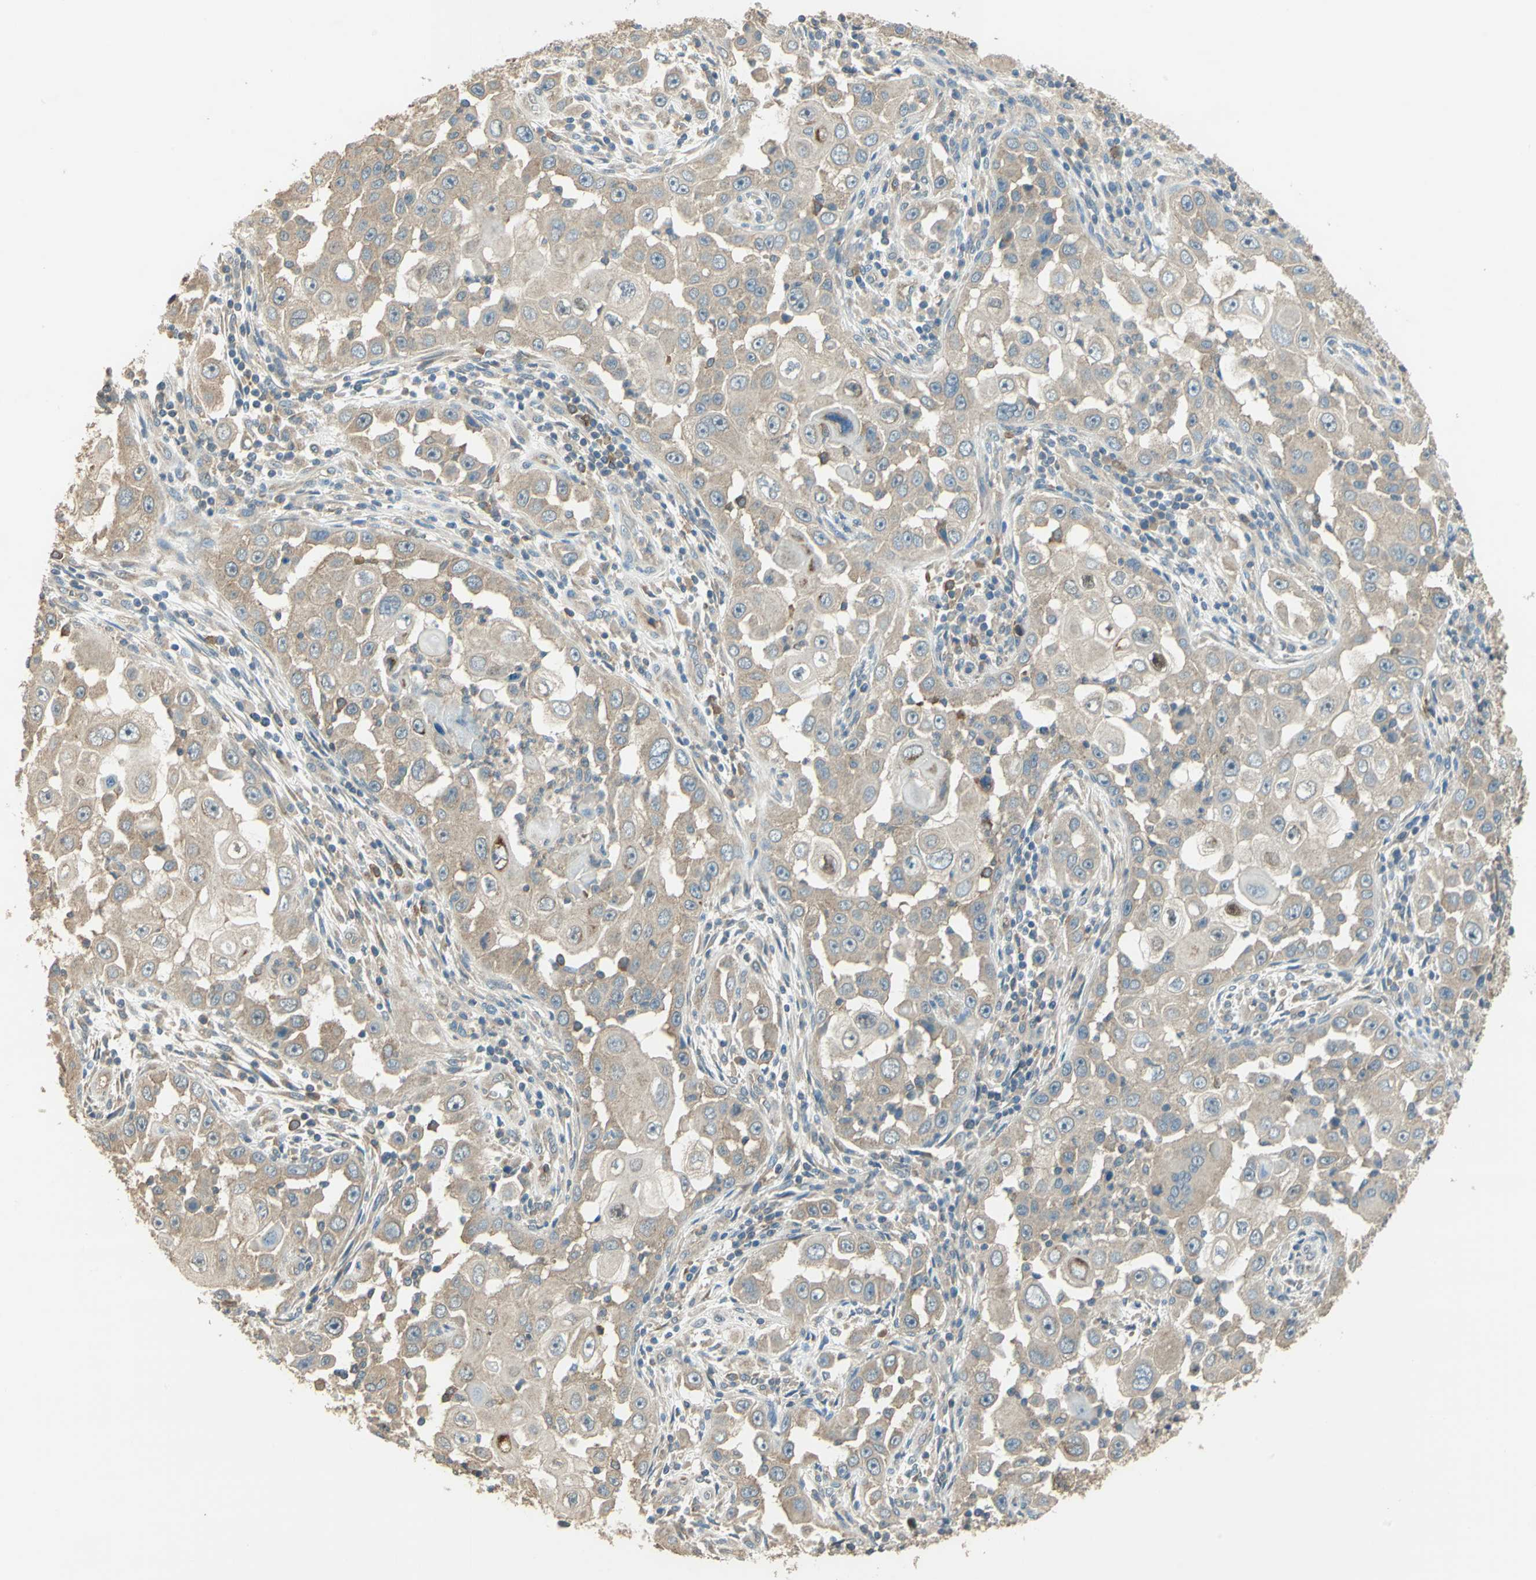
{"staining": {"intensity": "moderate", "quantity": ">75%", "location": "cytoplasmic/membranous"}, "tissue": "head and neck cancer", "cell_type": "Tumor cells", "image_type": "cancer", "snomed": [{"axis": "morphology", "description": "Carcinoma, NOS"}, {"axis": "topography", "description": "Head-Neck"}], "caption": "Brown immunohistochemical staining in human carcinoma (head and neck) reveals moderate cytoplasmic/membranous expression in about >75% of tumor cells. The protein is stained brown, and the nuclei are stained in blue (DAB IHC with brightfield microscopy, high magnification).", "gene": "SHC2", "patient": {"sex": "male", "age": 87}}